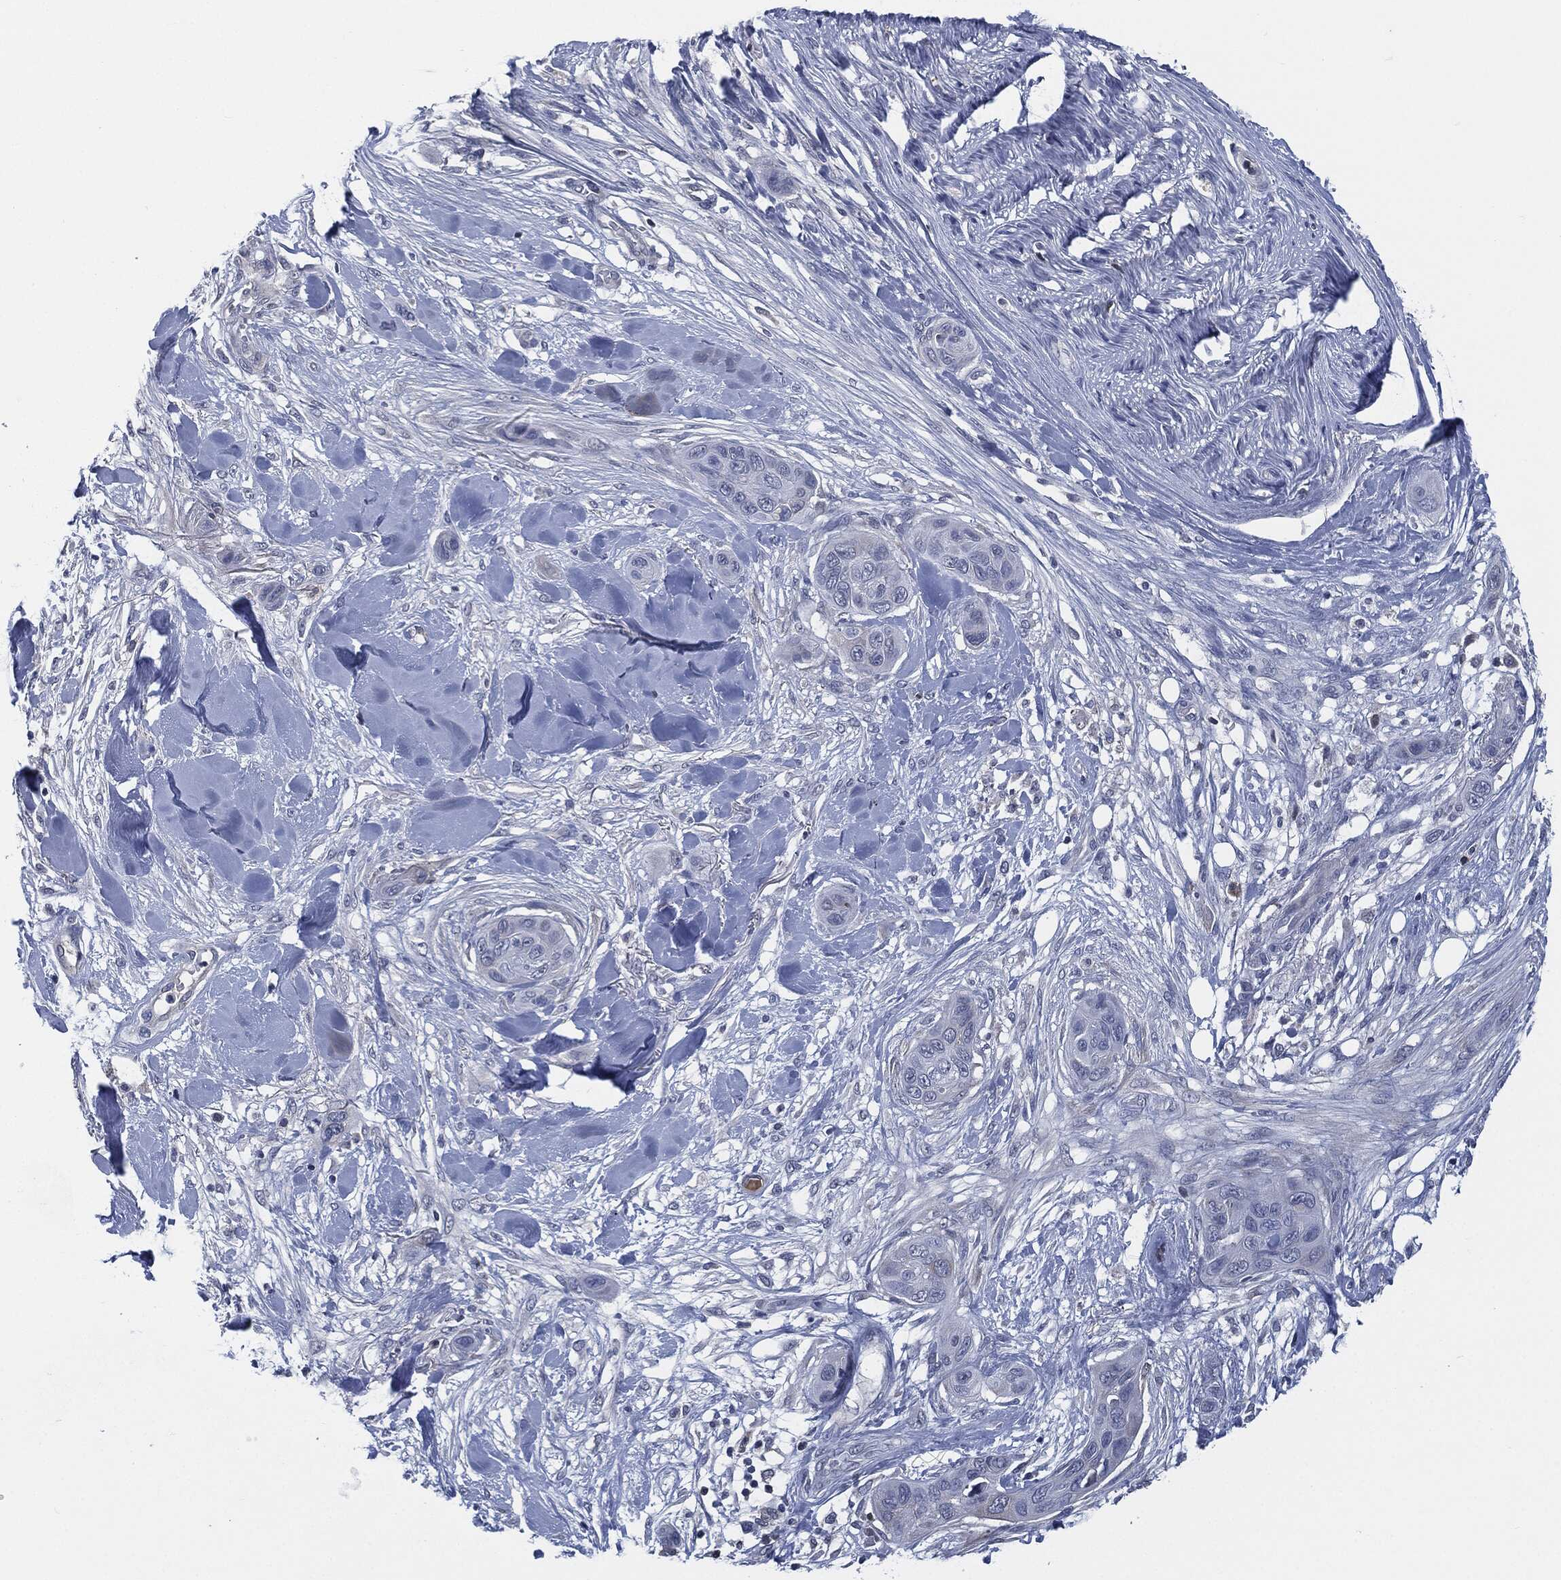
{"staining": {"intensity": "negative", "quantity": "none", "location": "none"}, "tissue": "skin cancer", "cell_type": "Tumor cells", "image_type": "cancer", "snomed": [{"axis": "morphology", "description": "Squamous cell carcinoma, NOS"}, {"axis": "topography", "description": "Skin"}], "caption": "A micrograph of skin cancer stained for a protein displays no brown staining in tumor cells. (Stains: DAB IHC with hematoxylin counter stain, Microscopy: brightfield microscopy at high magnification).", "gene": "IL2RG", "patient": {"sex": "male", "age": 78}}